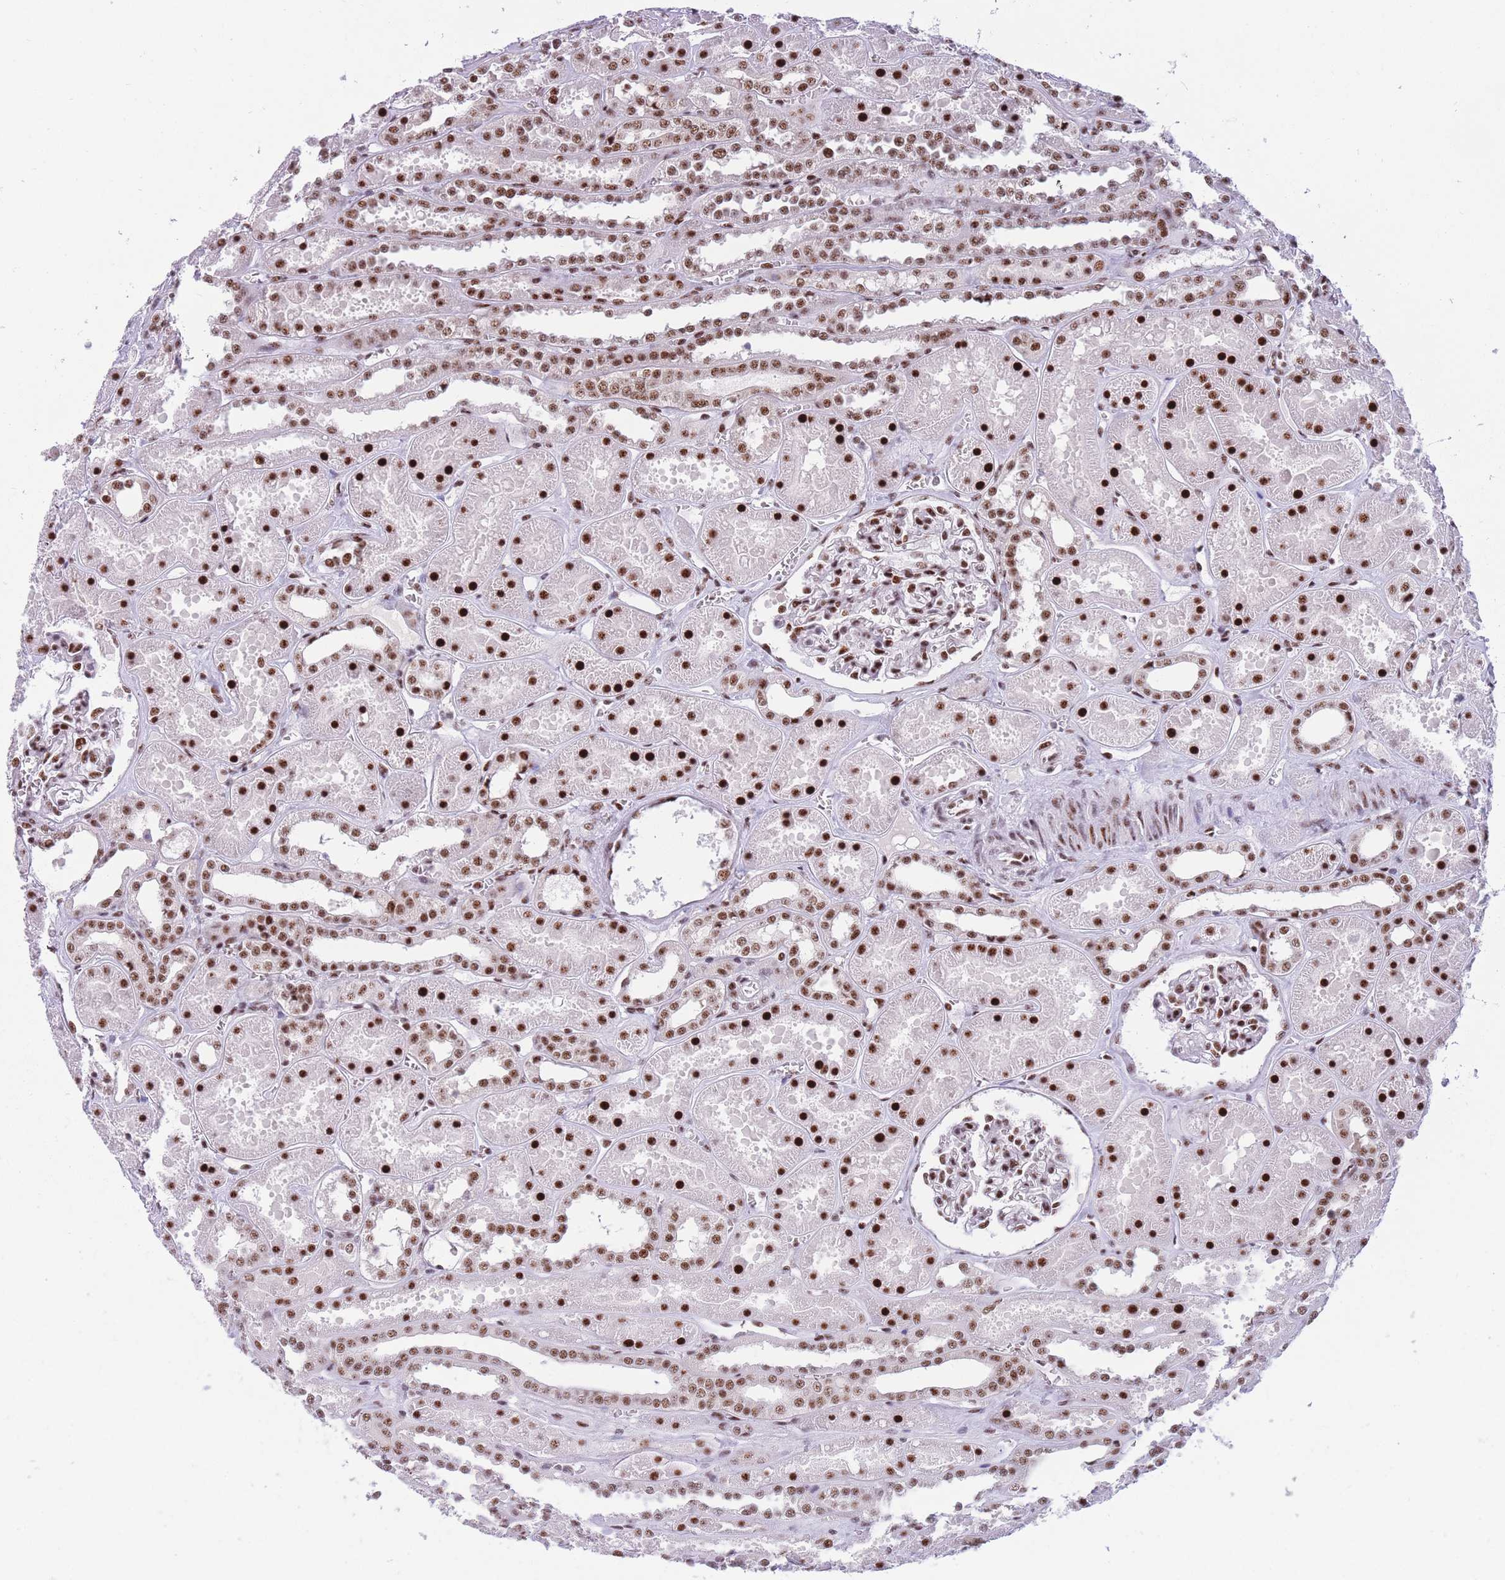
{"staining": {"intensity": "strong", "quantity": ">75%", "location": "nuclear"}, "tissue": "kidney", "cell_type": "Cells in glomeruli", "image_type": "normal", "snomed": [{"axis": "morphology", "description": "Normal tissue, NOS"}, {"axis": "topography", "description": "Kidney"}], "caption": "Cells in glomeruli demonstrate strong nuclear positivity in about >75% of cells in benign kidney.", "gene": "TMEM35B", "patient": {"sex": "female", "age": 41}}